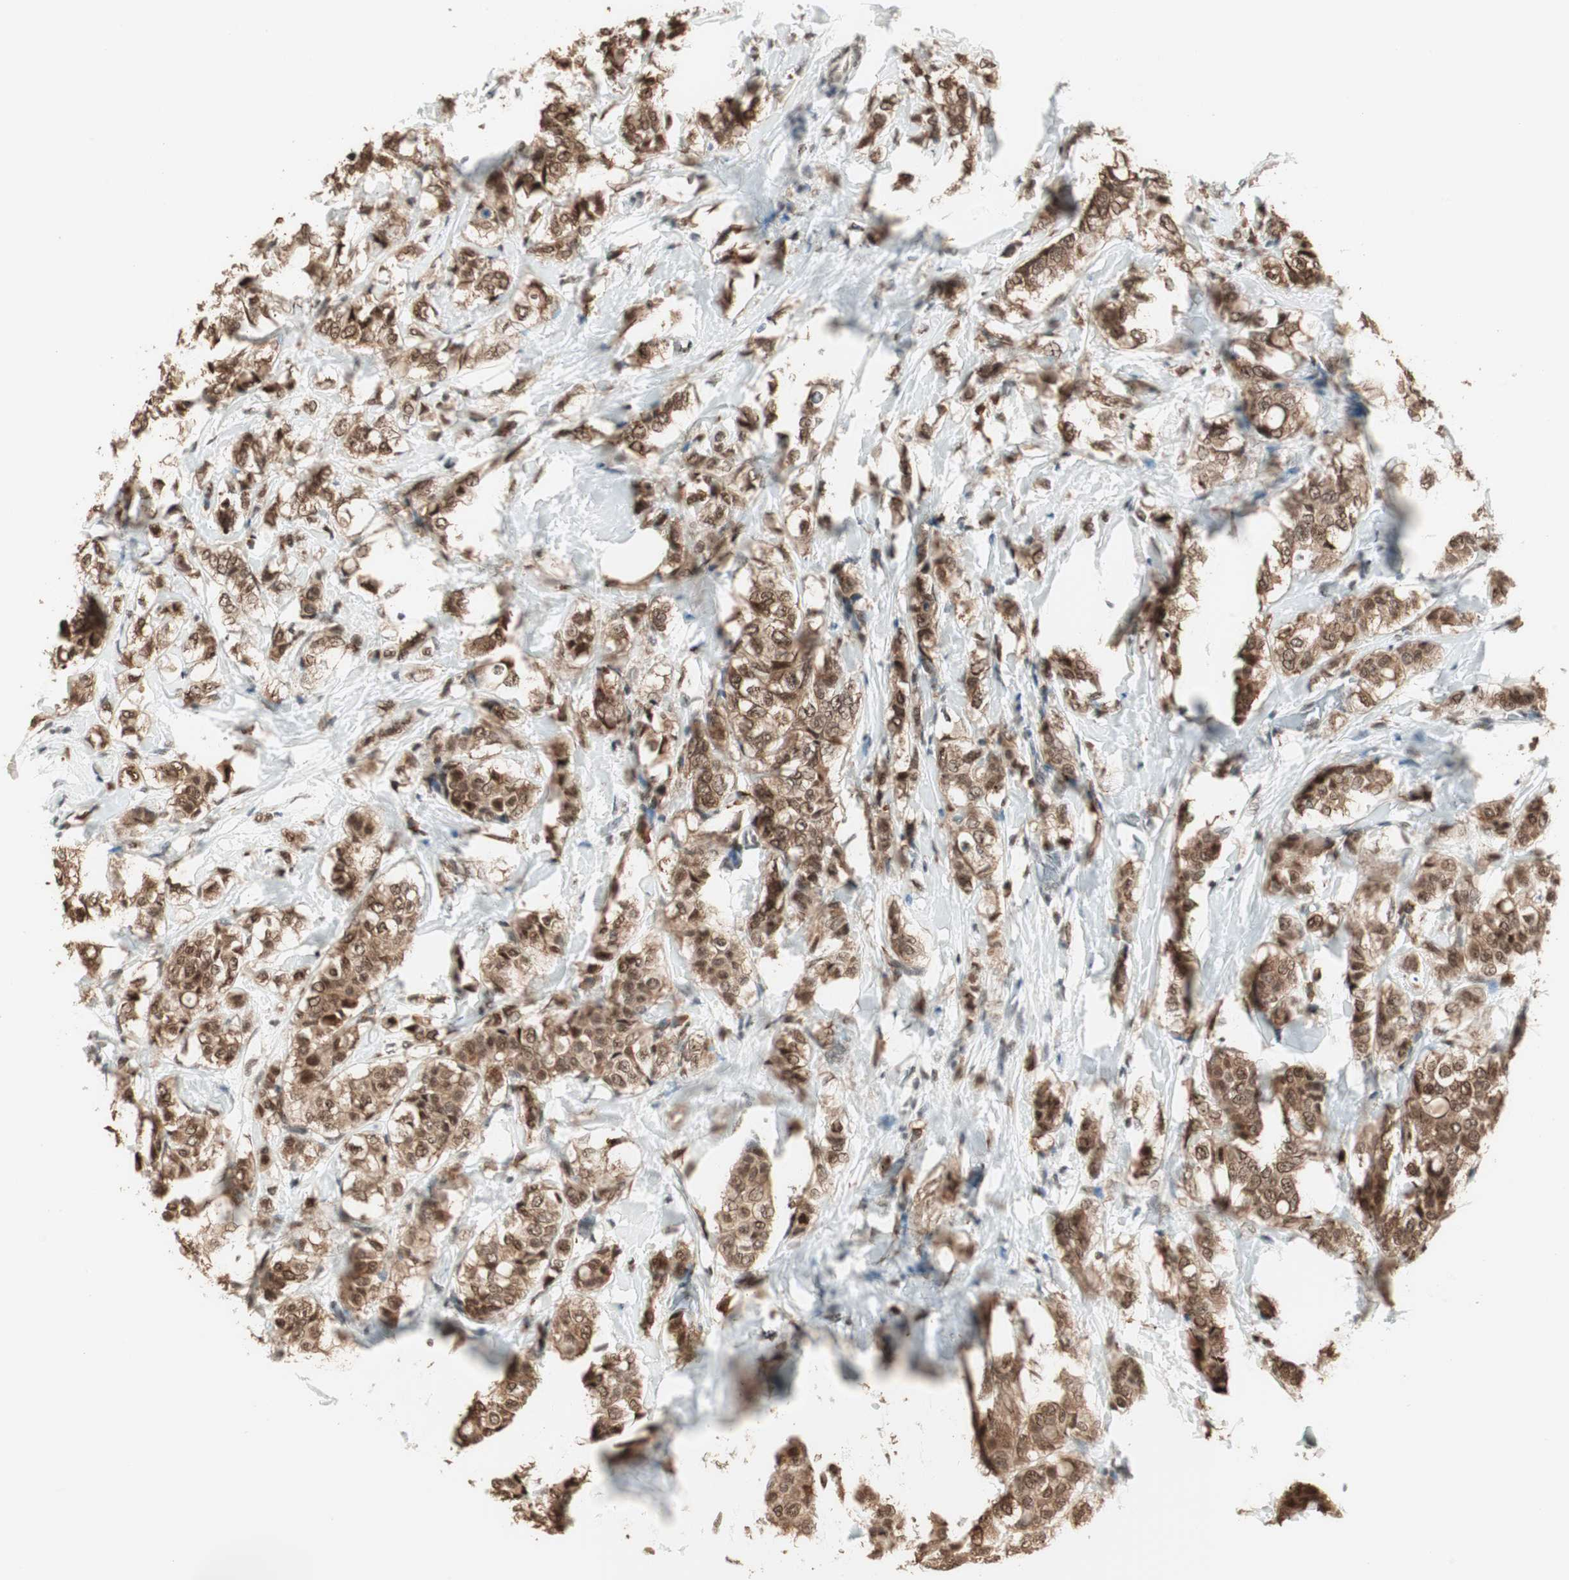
{"staining": {"intensity": "moderate", "quantity": ">75%", "location": "cytoplasmic/membranous,nuclear"}, "tissue": "breast cancer", "cell_type": "Tumor cells", "image_type": "cancer", "snomed": [{"axis": "morphology", "description": "Lobular carcinoma"}, {"axis": "topography", "description": "Breast"}], "caption": "This photomicrograph reveals breast cancer (lobular carcinoma) stained with immunohistochemistry (IHC) to label a protein in brown. The cytoplasmic/membranous and nuclear of tumor cells show moderate positivity for the protein. Nuclei are counter-stained blue.", "gene": "SMARCE1", "patient": {"sex": "female", "age": 60}}